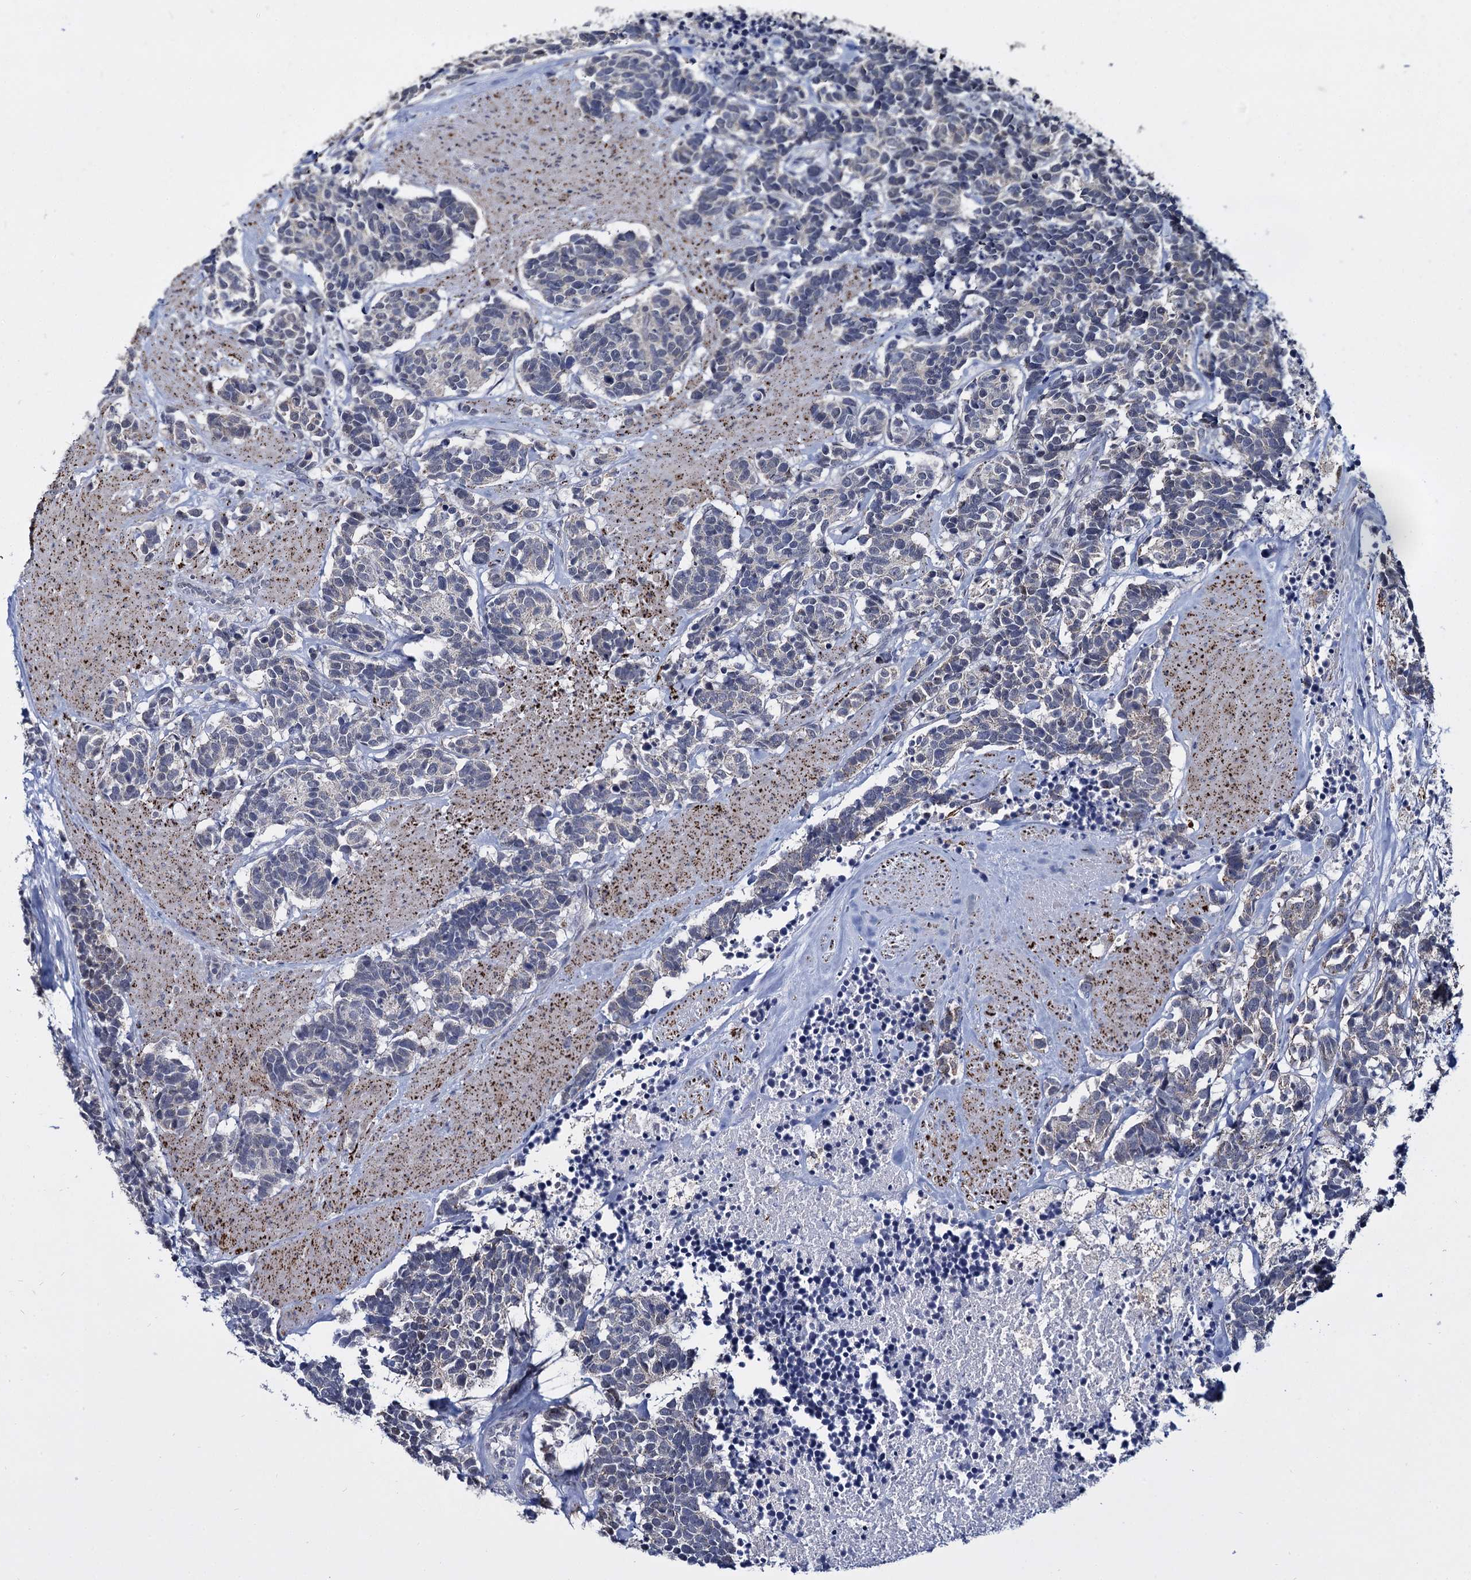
{"staining": {"intensity": "negative", "quantity": "none", "location": "none"}, "tissue": "carcinoid", "cell_type": "Tumor cells", "image_type": "cancer", "snomed": [{"axis": "morphology", "description": "Carcinoma, NOS"}, {"axis": "morphology", "description": "Carcinoid, malignant, NOS"}, {"axis": "topography", "description": "Urinary bladder"}], "caption": "Immunohistochemistry (IHC) of human malignant carcinoid reveals no staining in tumor cells.", "gene": "RPUSD4", "patient": {"sex": "male", "age": 57}}